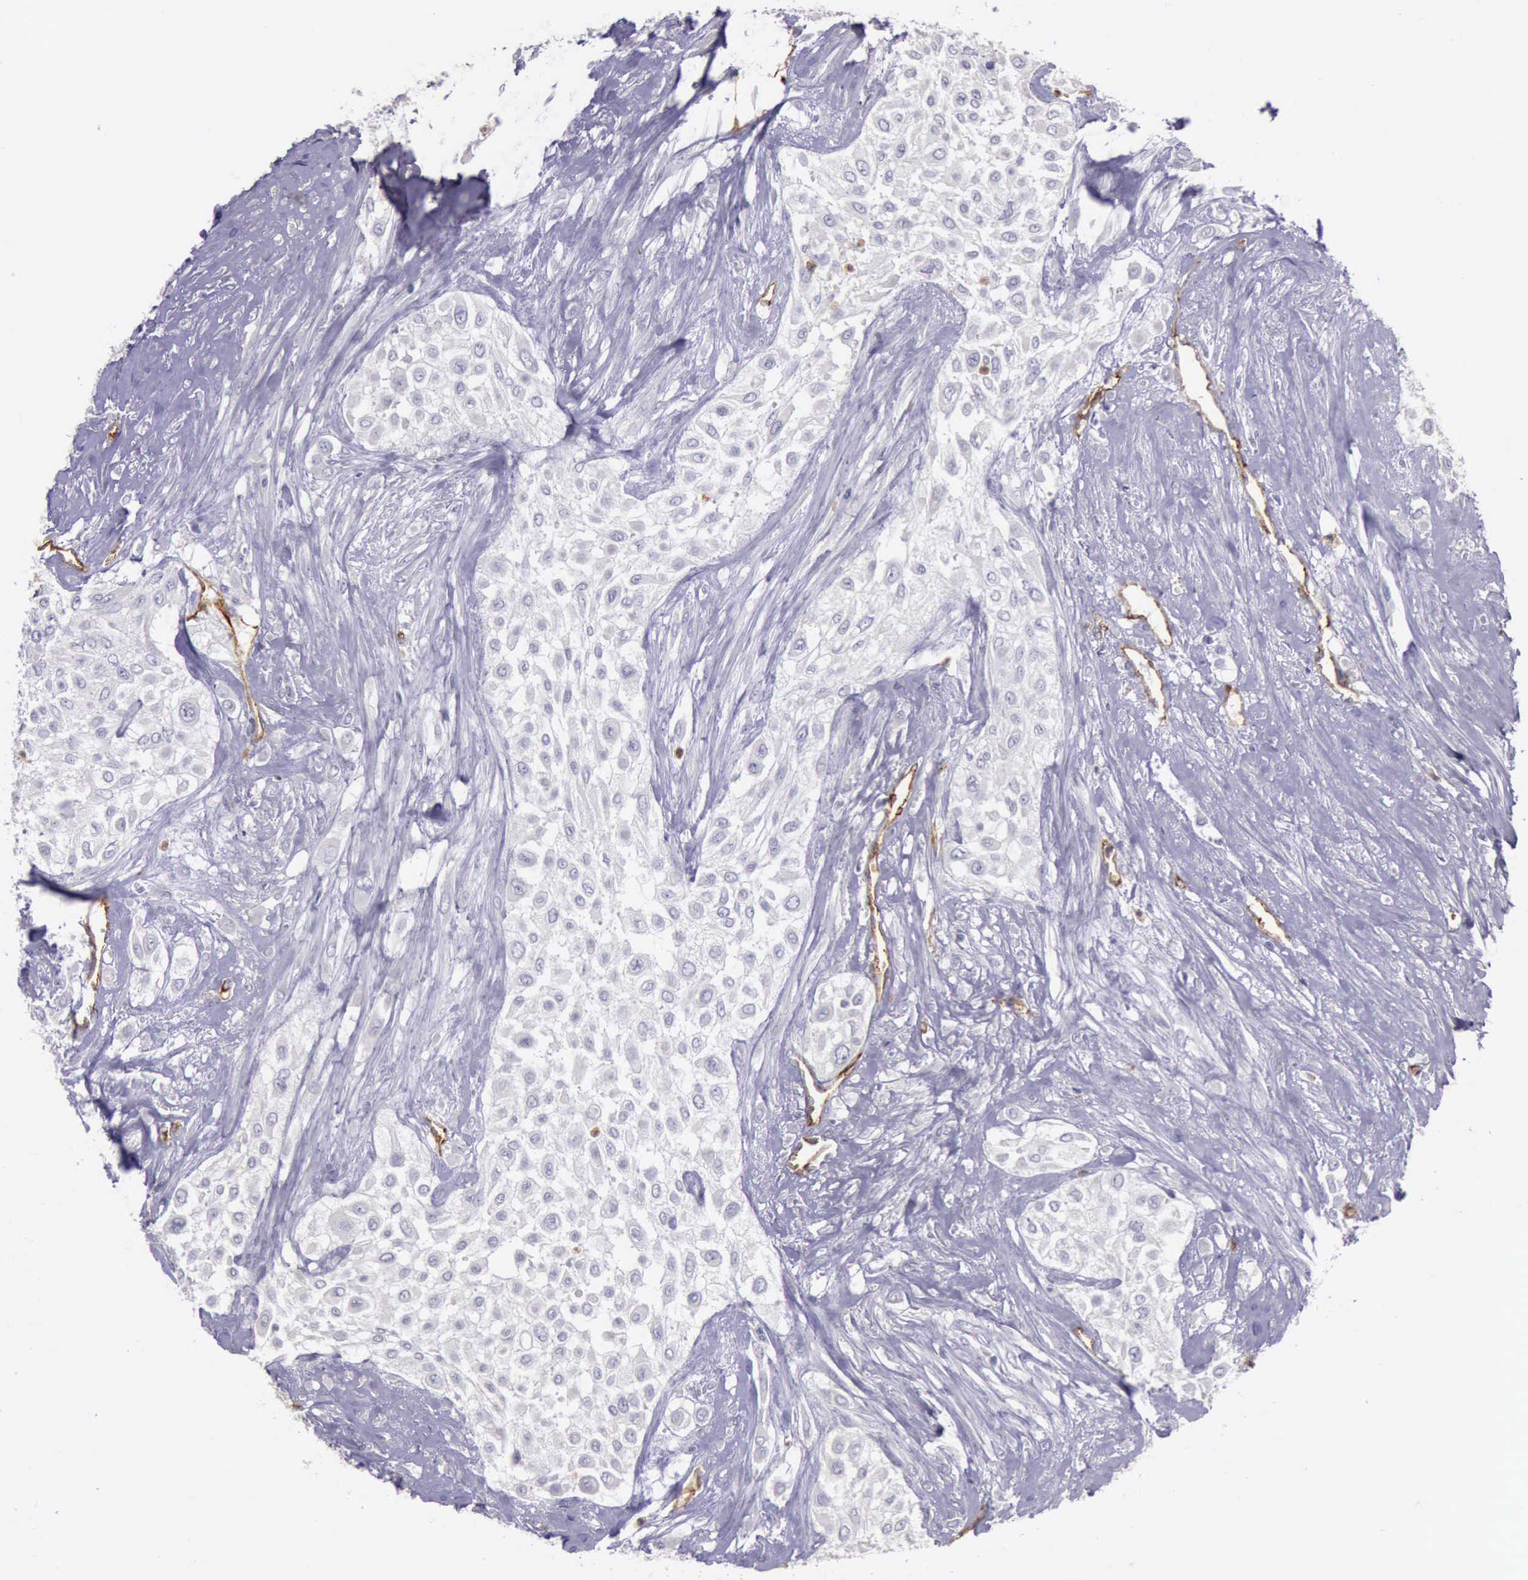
{"staining": {"intensity": "negative", "quantity": "none", "location": "none"}, "tissue": "urothelial cancer", "cell_type": "Tumor cells", "image_type": "cancer", "snomed": [{"axis": "morphology", "description": "Urothelial carcinoma, High grade"}, {"axis": "topography", "description": "Urinary bladder"}], "caption": "Immunohistochemical staining of human urothelial cancer displays no significant positivity in tumor cells.", "gene": "TCEANC", "patient": {"sex": "male", "age": 57}}